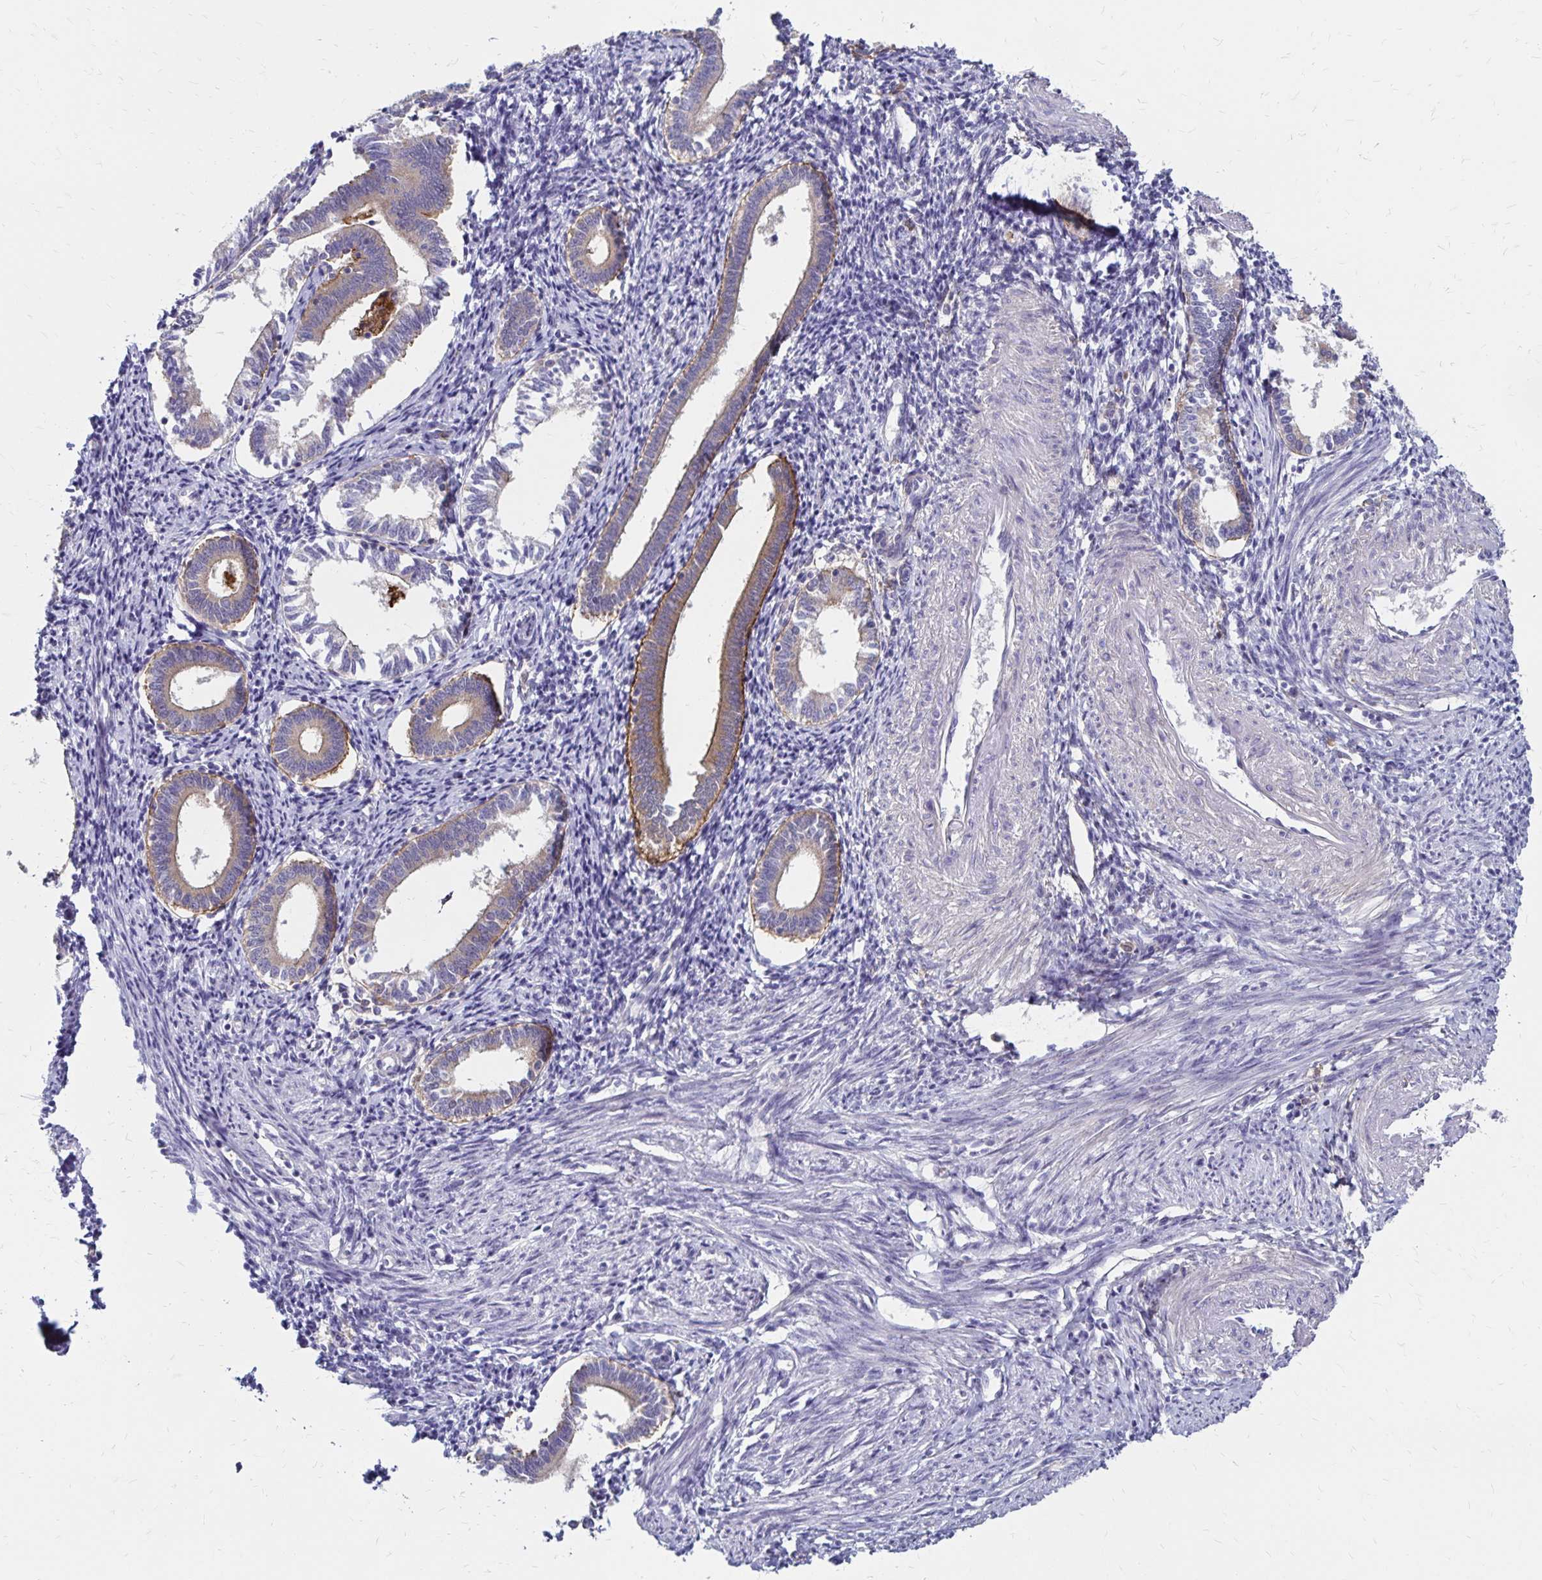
{"staining": {"intensity": "negative", "quantity": "none", "location": "none"}, "tissue": "endometrium", "cell_type": "Cells in endometrial stroma", "image_type": "normal", "snomed": [{"axis": "morphology", "description": "Normal tissue, NOS"}, {"axis": "topography", "description": "Endometrium"}], "caption": "Histopathology image shows no significant protein positivity in cells in endometrial stroma of unremarkable endometrium. Brightfield microscopy of IHC stained with DAB (3,3'-diaminobenzidine) (brown) and hematoxylin (blue), captured at high magnification.", "gene": "TNS3", "patient": {"sex": "female", "age": 41}}